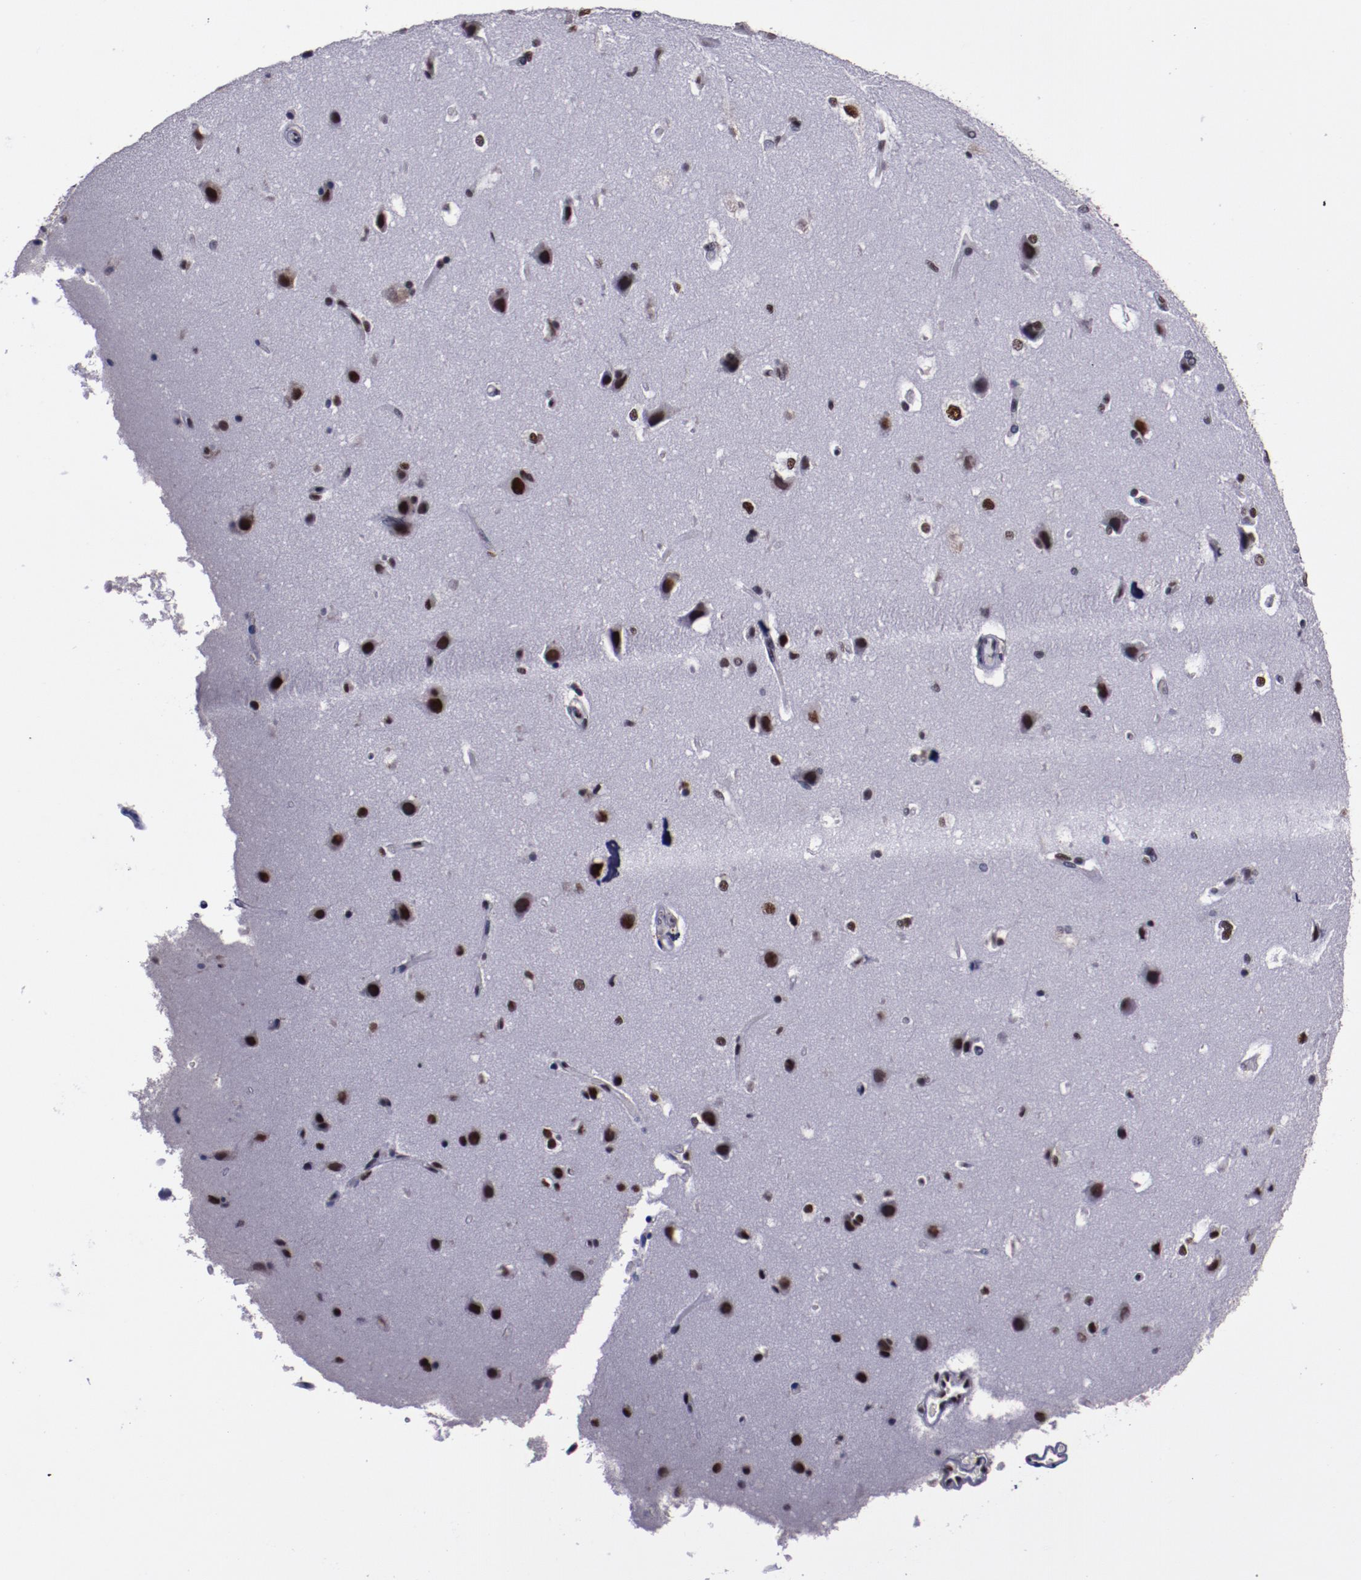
{"staining": {"intensity": "moderate", "quantity": ">75%", "location": "nuclear"}, "tissue": "cerebral cortex", "cell_type": "Endothelial cells", "image_type": "normal", "snomed": [{"axis": "morphology", "description": "Normal tissue, NOS"}, {"axis": "topography", "description": "Cerebral cortex"}], "caption": "Cerebral cortex stained with immunohistochemistry (IHC) reveals moderate nuclear expression in approximately >75% of endothelial cells.", "gene": "PPP4R3A", "patient": {"sex": "female", "age": 45}}